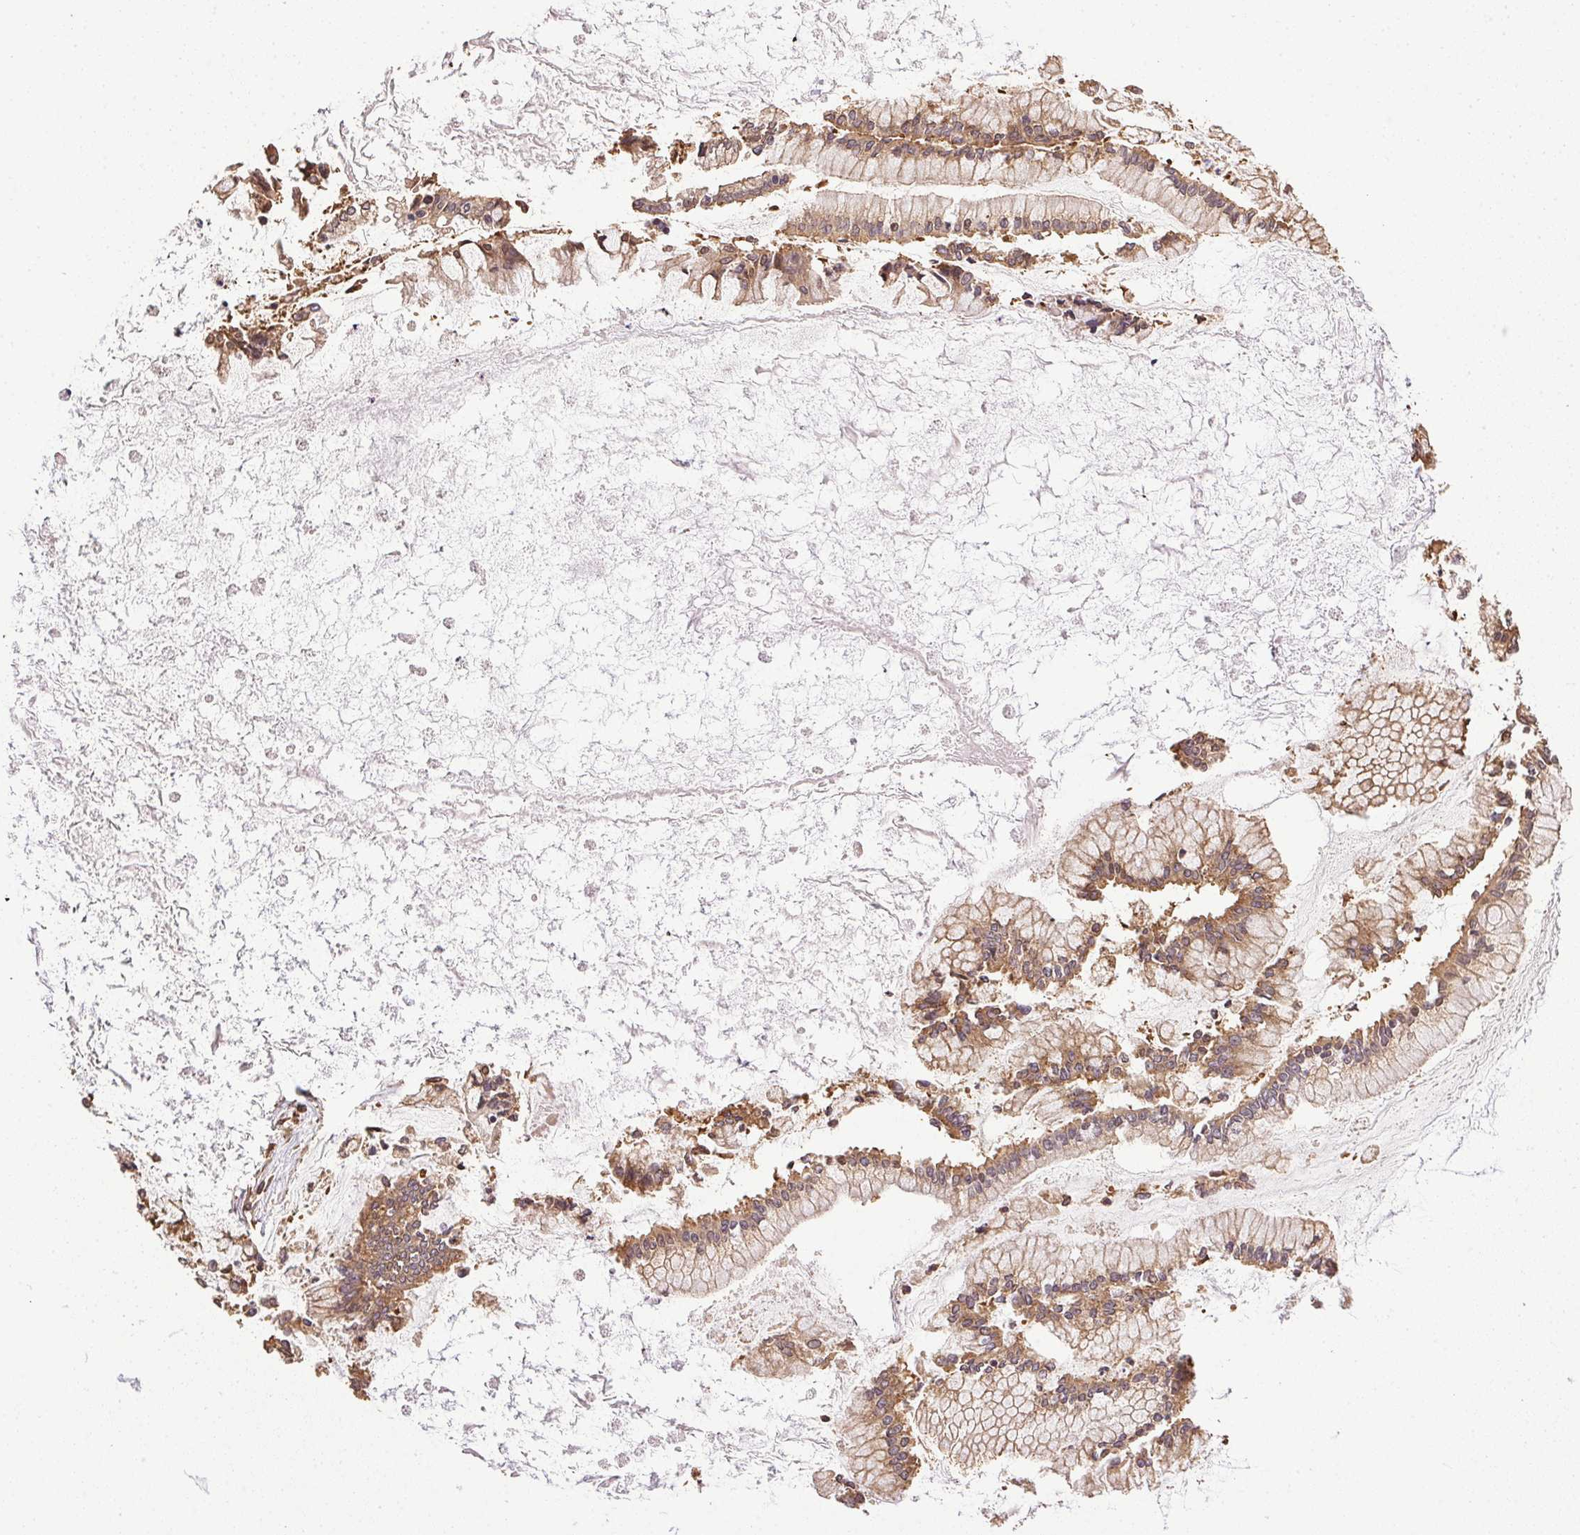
{"staining": {"intensity": "moderate", "quantity": ">75%", "location": "cytoplasmic/membranous"}, "tissue": "ovarian cancer", "cell_type": "Tumor cells", "image_type": "cancer", "snomed": [{"axis": "morphology", "description": "Cystadenocarcinoma, mucinous, NOS"}, {"axis": "topography", "description": "Ovary"}], "caption": "The micrograph exhibits immunohistochemical staining of mucinous cystadenocarcinoma (ovarian). There is moderate cytoplasmic/membranous expression is appreciated in about >75% of tumor cells.", "gene": "EIF2S1", "patient": {"sex": "female", "age": 67}}